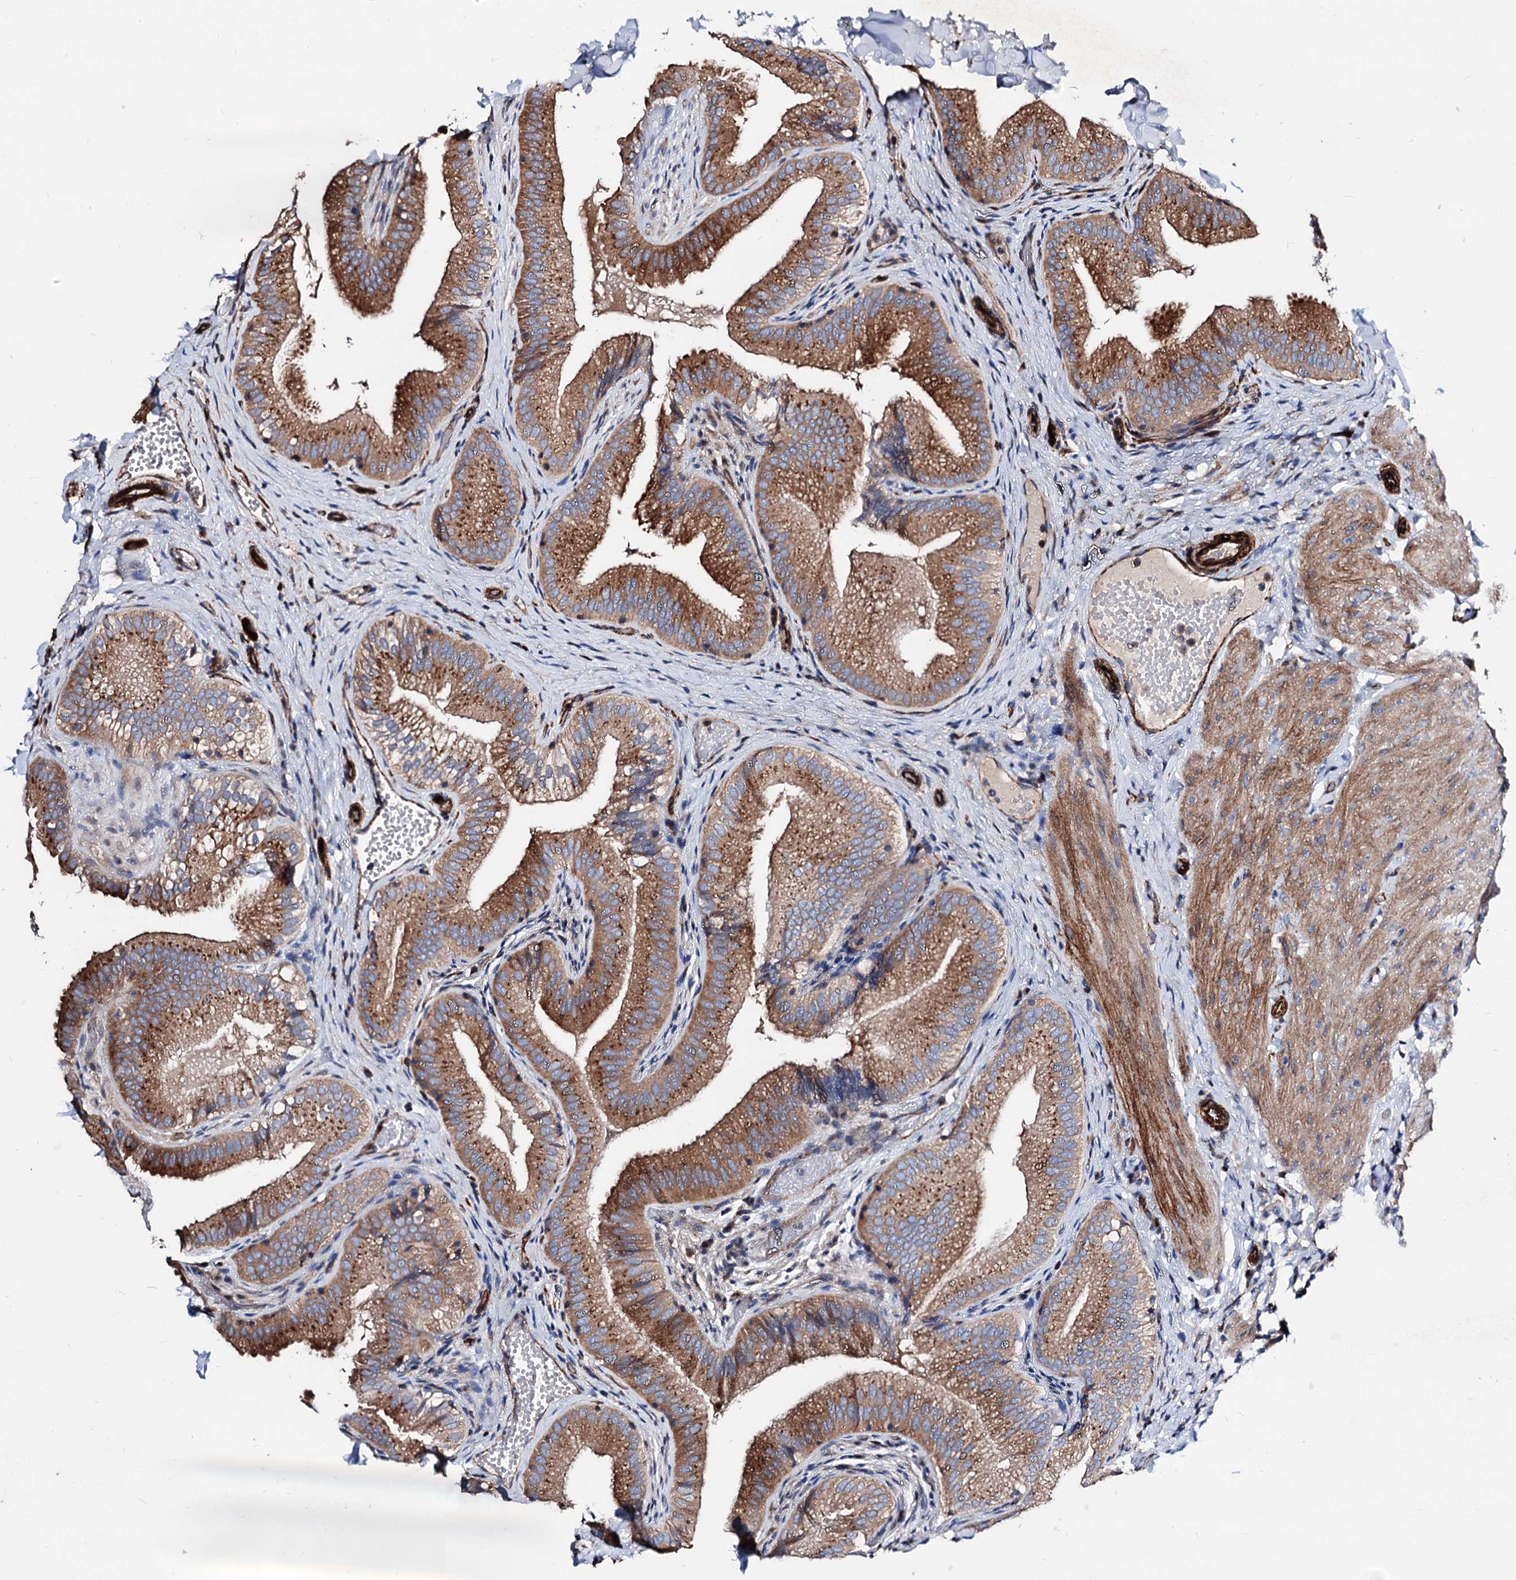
{"staining": {"intensity": "moderate", "quantity": ">75%", "location": "cytoplasmic/membranous"}, "tissue": "gallbladder", "cell_type": "Glandular cells", "image_type": "normal", "snomed": [{"axis": "morphology", "description": "Normal tissue, NOS"}, {"axis": "topography", "description": "Gallbladder"}], "caption": "A brown stain labels moderate cytoplasmic/membranous positivity of a protein in glandular cells of normal human gallbladder.", "gene": "WDR11", "patient": {"sex": "female", "age": 30}}